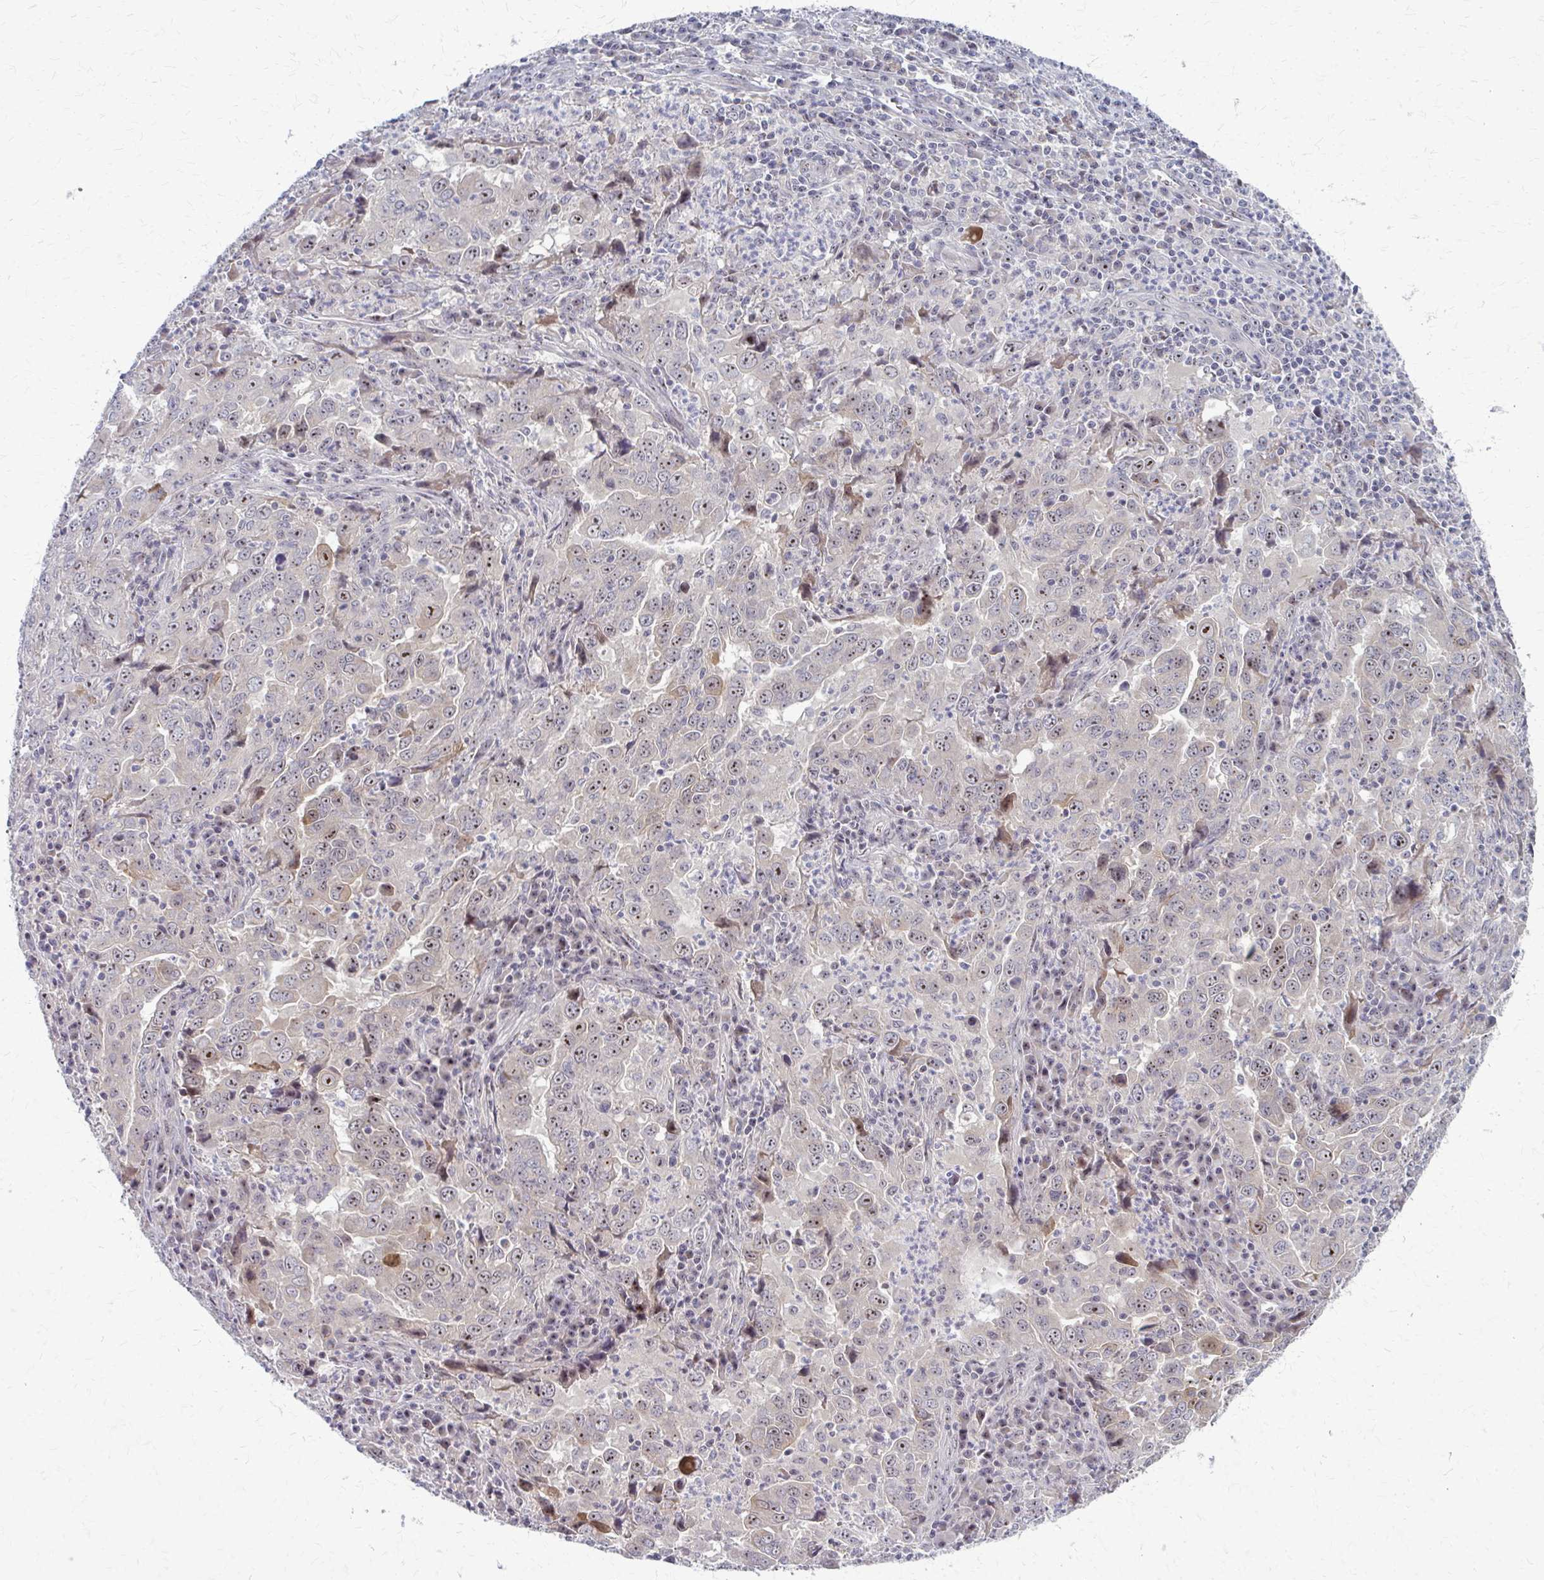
{"staining": {"intensity": "weak", "quantity": "25%-75%", "location": "nuclear"}, "tissue": "lung cancer", "cell_type": "Tumor cells", "image_type": "cancer", "snomed": [{"axis": "morphology", "description": "Adenocarcinoma, NOS"}, {"axis": "topography", "description": "Lung"}], "caption": "The micrograph demonstrates immunohistochemical staining of lung cancer. There is weak nuclear staining is present in approximately 25%-75% of tumor cells.", "gene": "NUDT16", "patient": {"sex": "male", "age": 67}}